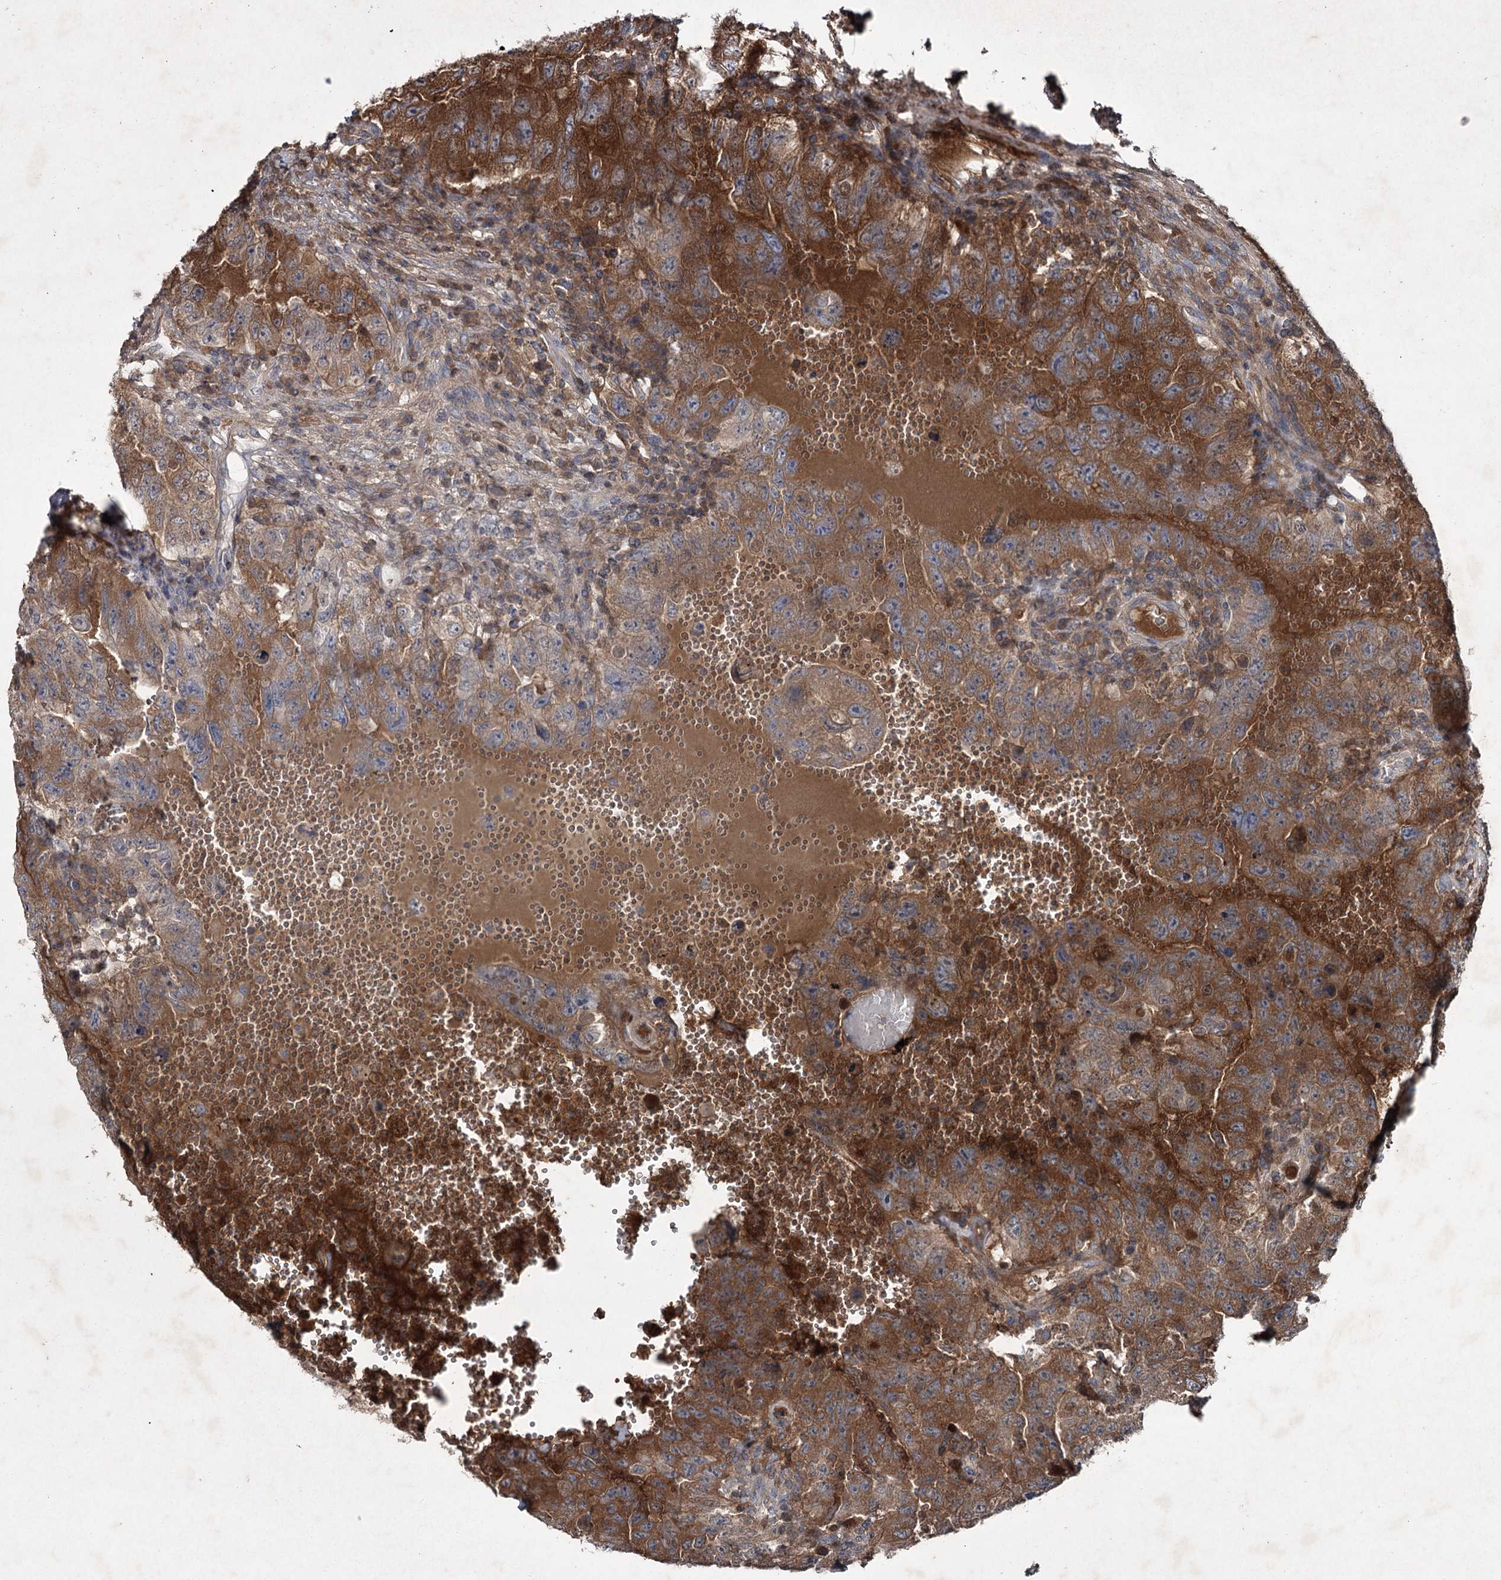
{"staining": {"intensity": "moderate", "quantity": ">75%", "location": "cytoplasmic/membranous"}, "tissue": "testis cancer", "cell_type": "Tumor cells", "image_type": "cancer", "snomed": [{"axis": "morphology", "description": "Carcinoma, Embryonal, NOS"}, {"axis": "topography", "description": "Testis"}], "caption": "Protein analysis of embryonal carcinoma (testis) tissue exhibits moderate cytoplasmic/membranous expression in approximately >75% of tumor cells.", "gene": "PGLYRP2", "patient": {"sex": "male", "age": 26}}